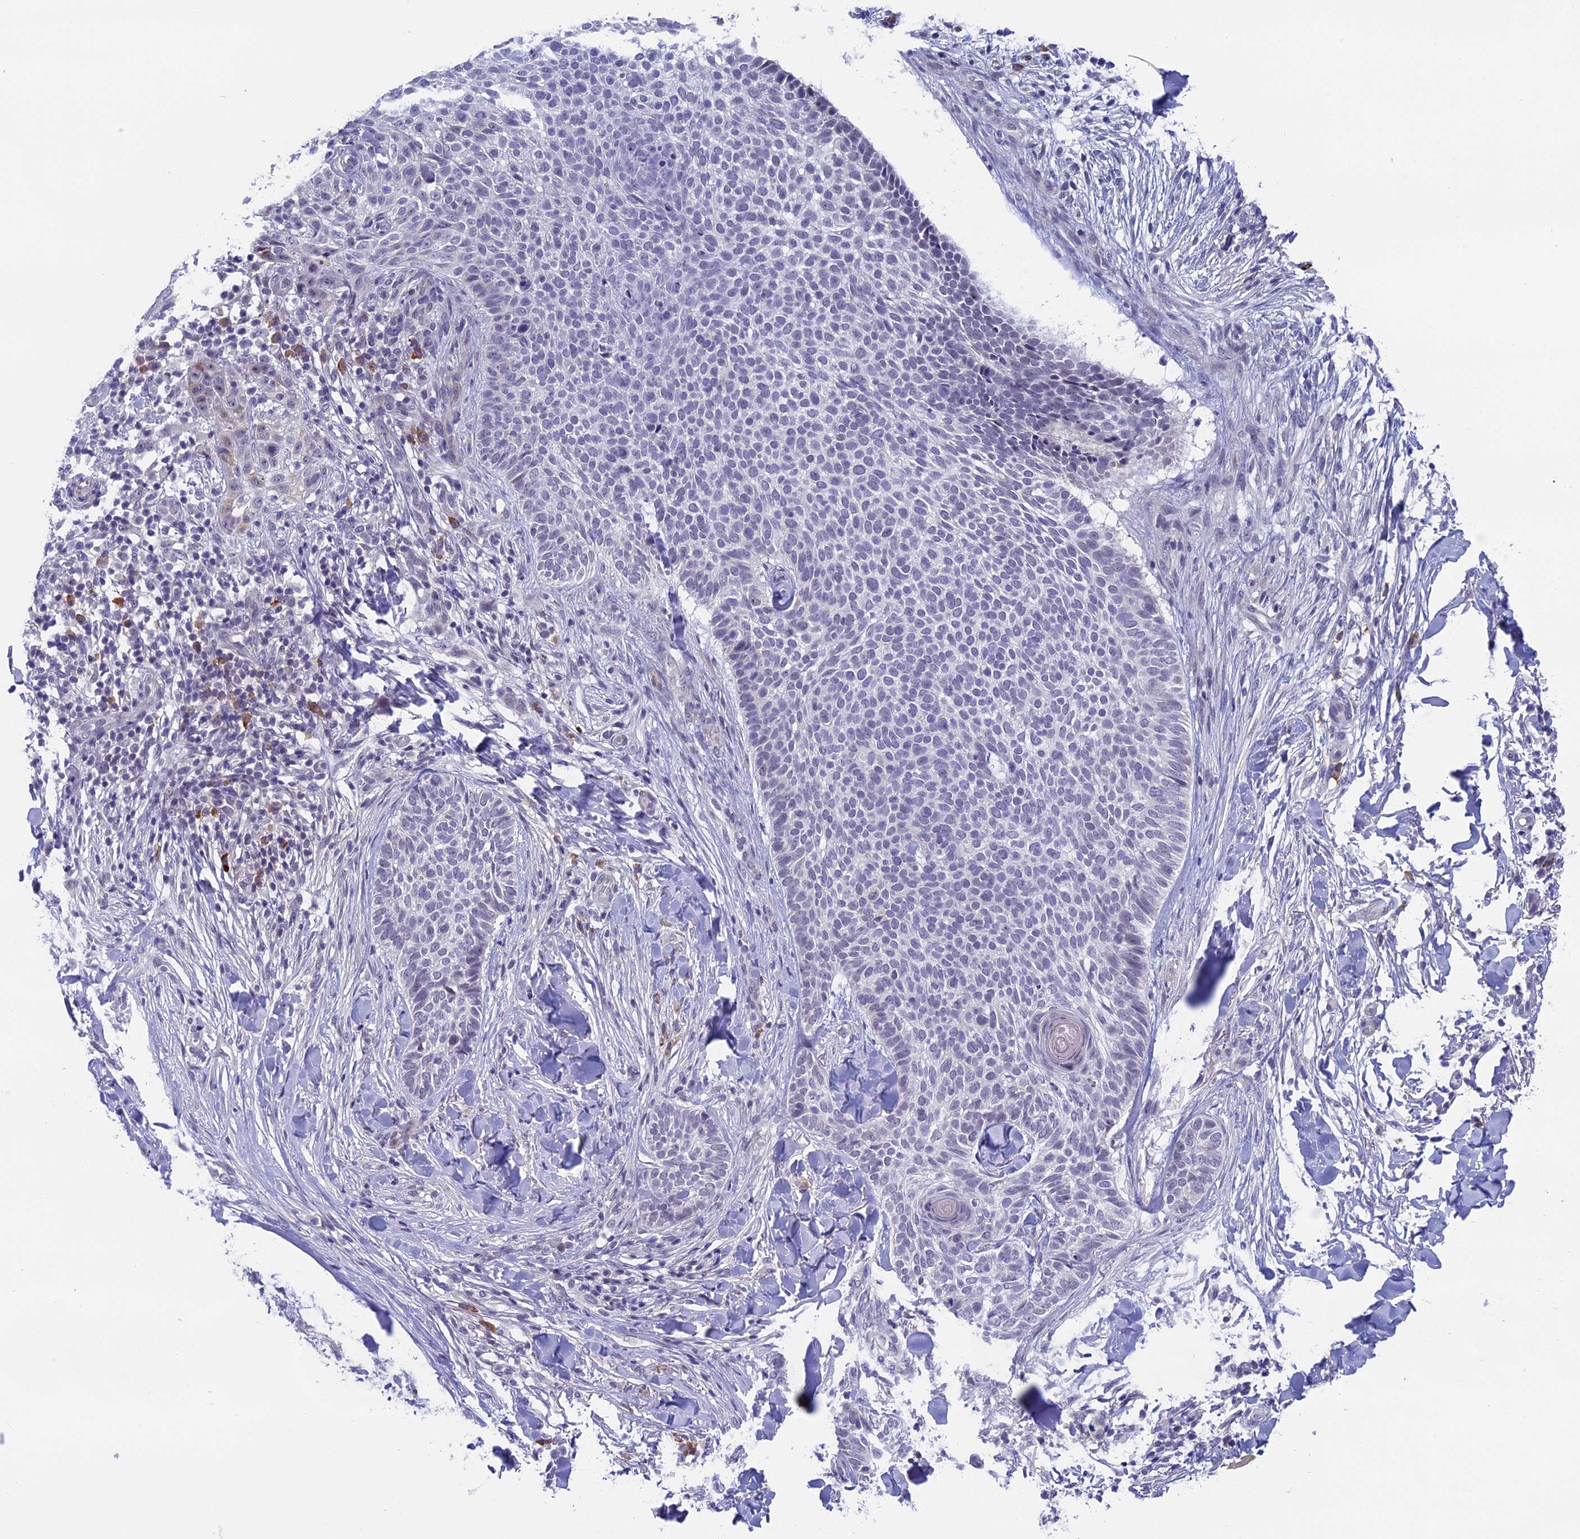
{"staining": {"intensity": "negative", "quantity": "none", "location": "none"}, "tissue": "skin cancer", "cell_type": "Tumor cells", "image_type": "cancer", "snomed": [{"axis": "morphology", "description": "Normal tissue, NOS"}, {"axis": "morphology", "description": "Basal cell carcinoma"}, {"axis": "topography", "description": "Skin"}], "caption": "Immunohistochemical staining of skin basal cell carcinoma shows no significant expression in tumor cells. (Stains: DAB (3,3'-diaminobenzidine) immunohistochemistry with hematoxylin counter stain, Microscopy: brightfield microscopy at high magnification).", "gene": "CNEP1R1", "patient": {"sex": "male", "age": 67}}